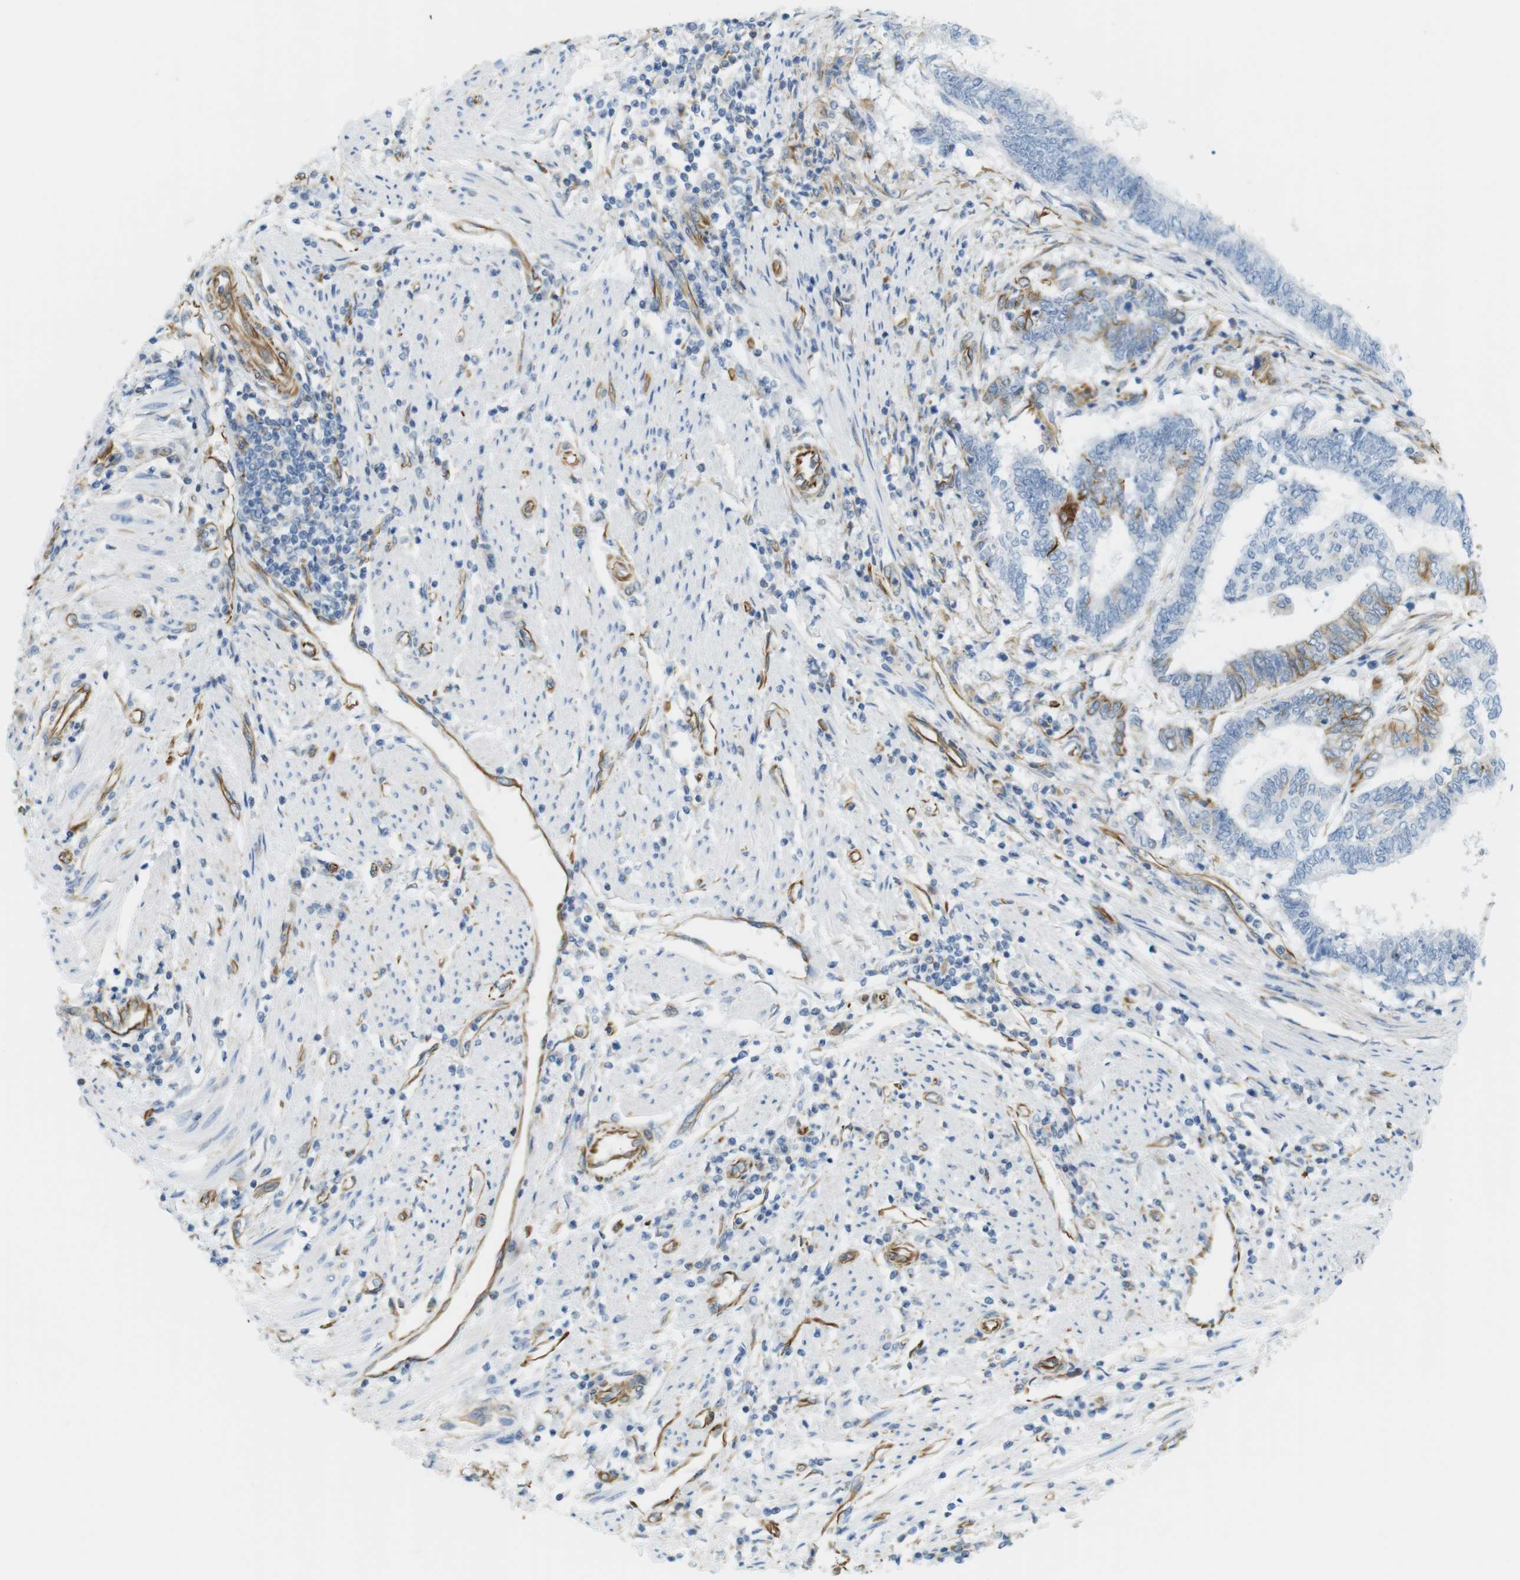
{"staining": {"intensity": "negative", "quantity": "none", "location": "none"}, "tissue": "endometrial cancer", "cell_type": "Tumor cells", "image_type": "cancer", "snomed": [{"axis": "morphology", "description": "Adenocarcinoma, NOS"}, {"axis": "topography", "description": "Uterus"}, {"axis": "topography", "description": "Endometrium"}], "caption": "Image shows no significant protein staining in tumor cells of endometrial cancer (adenocarcinoma). (DAB (3,3'-diaminobenzidine) immunohistochemistry (IHC), high magnification).", "gene": "MS4A10", "patient": {"sex": "female", "age": 70}}